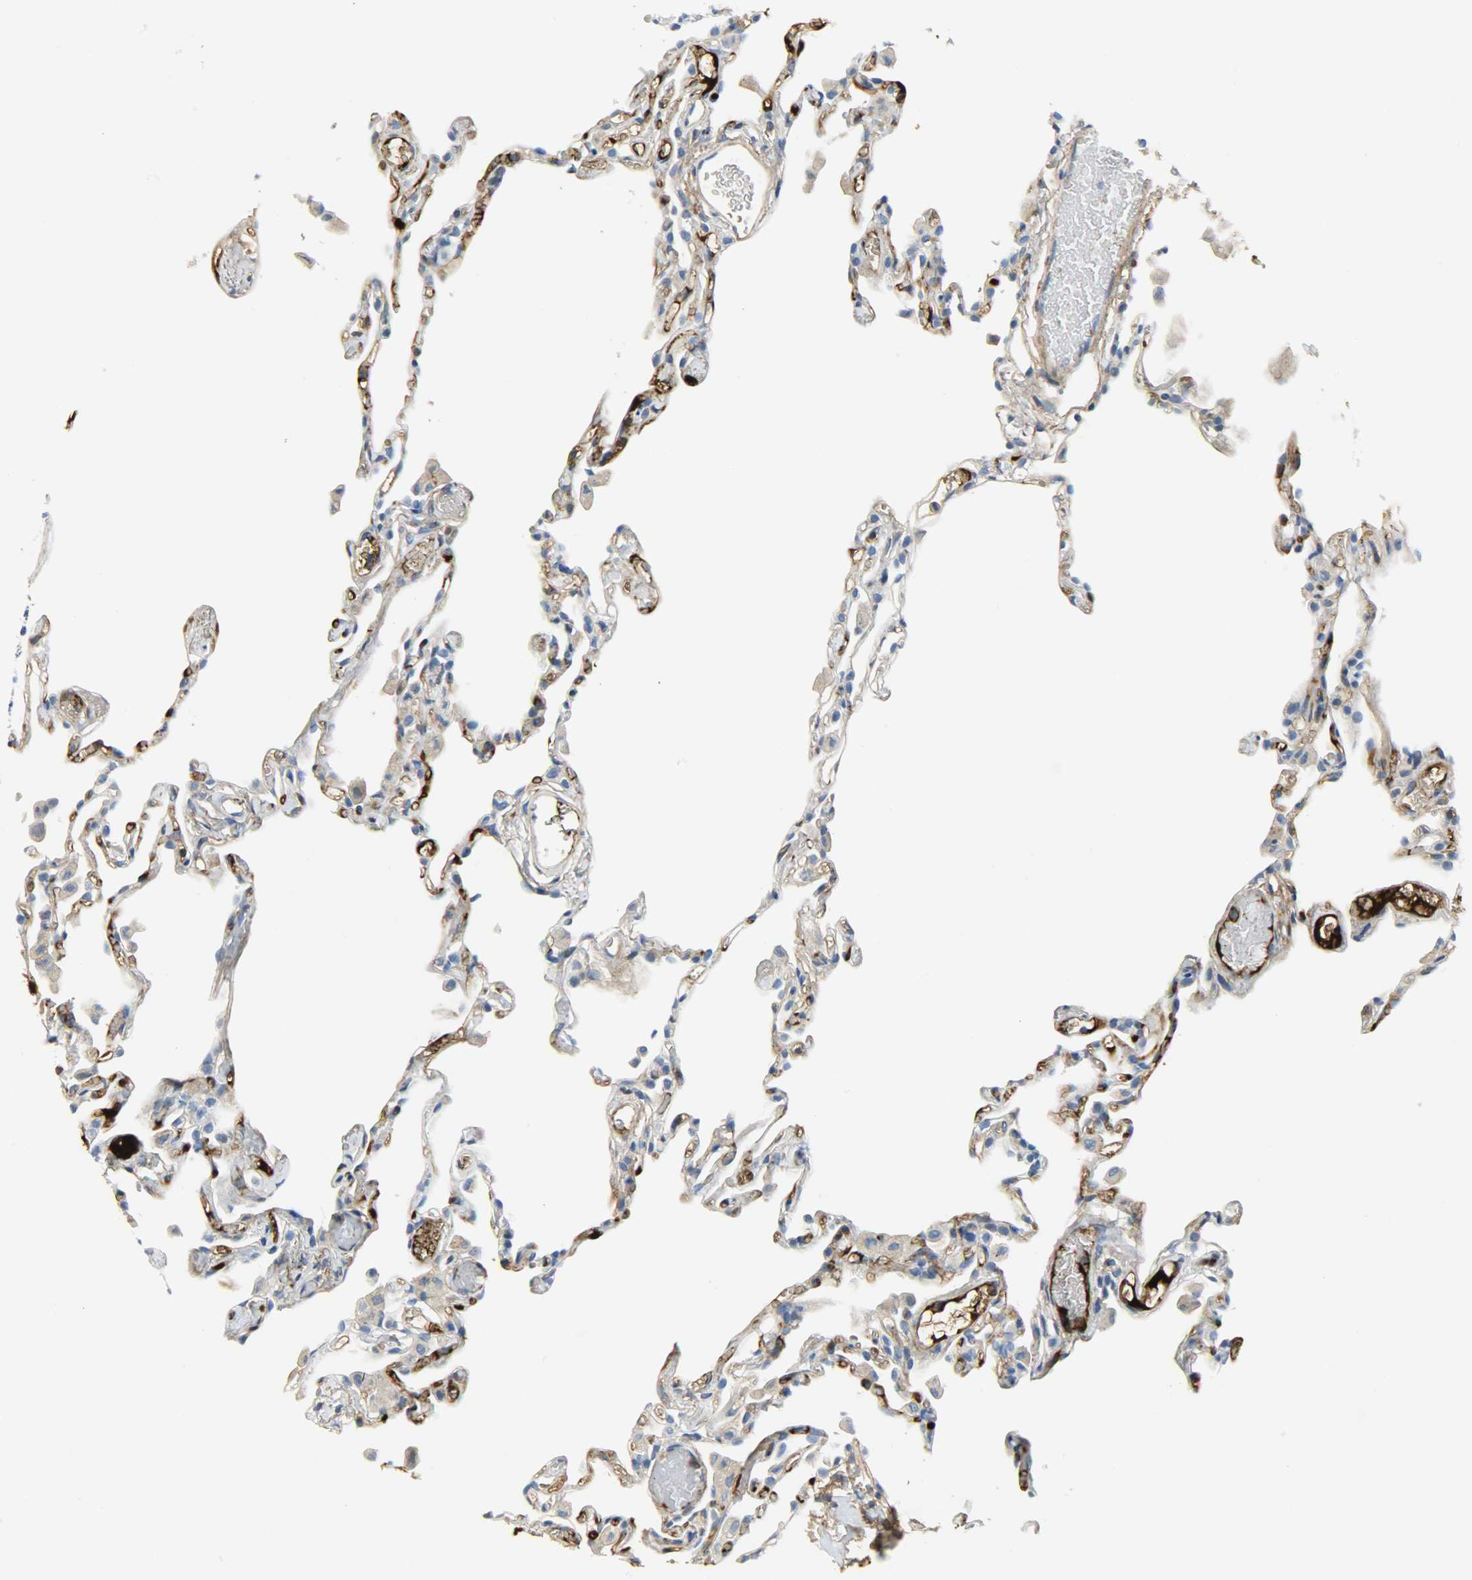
{"staining": {"intensity": "weak", "quantity": "<25%", "location": "cytoplasmic/membranous"}, "tissue": "lung", "cell_type": "Alveolar cells", "image_type": "normal", "snomed": [{"axis": "morphology", "description": "Normal tissue, NOS"}, {"axis": "topography", "description": "Lung"}], "caption": "An image of lung stained for a protein reveals no brown staining in alveolar cells. The staining is performed using DAB brown chromogen with nuclei counter-stained in using hematoxylin.", "gene": "CRP", "patient": {"sex": "female", "age": 49}}